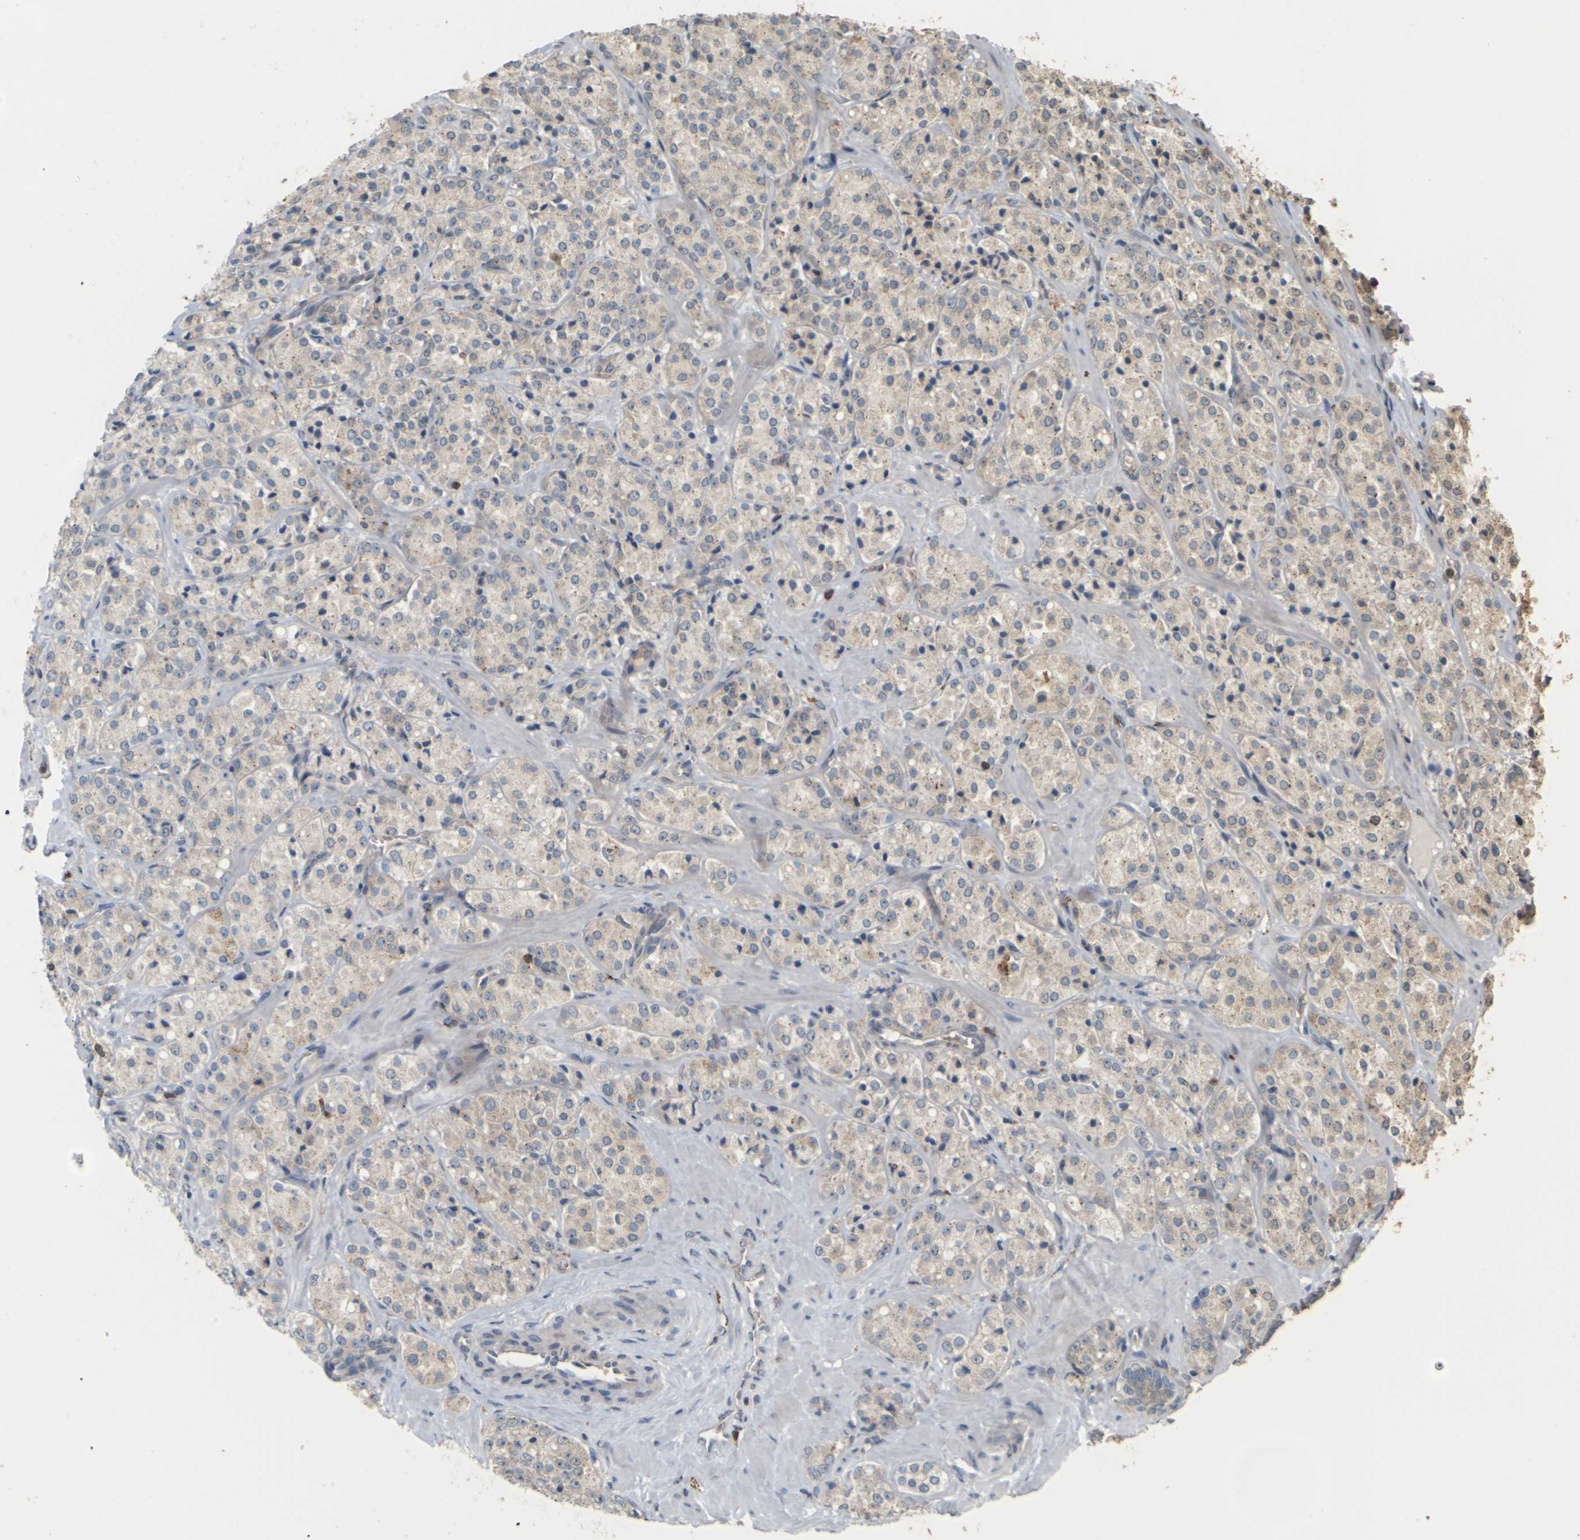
{"staining": {"intensity": "weak", "quantity": ">75%", "location": "cytoplasmic/membranous"}, "tissue": "prostate cancer", "cell_type": "Tumor cells", "image_type": "cancer", "snomed": [{"axis": "morphology", "description": "Adenocarcinoma, High grade"}, {"axis": "topography", "description": "Prostate"}], "caption": "Brown immunohistochemical staining in human prostate cancer reveals weak cytoplasmic/membranous staining in about >75% of tumor cells.", "gene": "KSR1", "patient": {"sex": "male", "age": 64}}